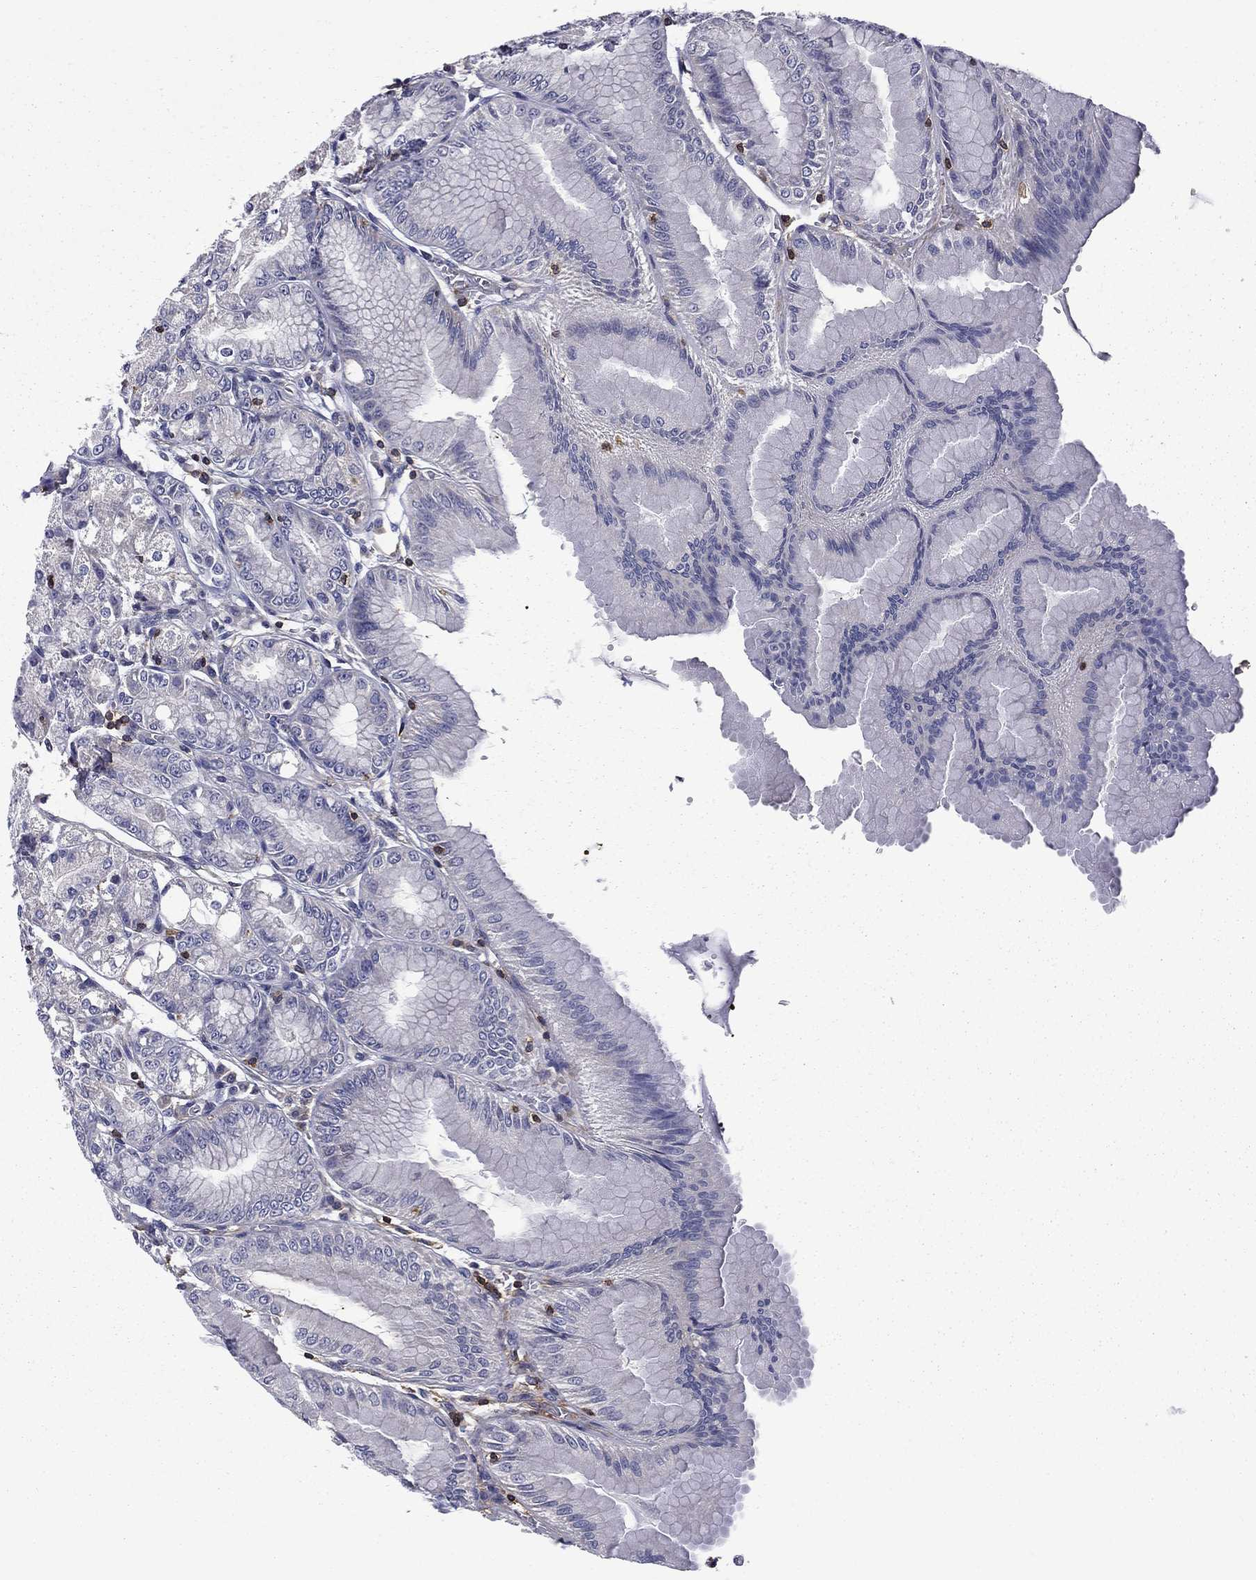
{"staining": {"intensity": "negative", "quantity": "none", "location": "none"}, "tissue": "stomach", "cell_type": "Glandular cells", "image_type": "normal", "snomed": [{"axis": "morphology", "description": "Normal tissue, NOS"}, {"axis": "topography", "description": "Stomach"}], "caption": "DAB (3,3'-diaminobenzidine) immunohistochemical staining of benign stomach shows no significant positivity in glandular cells. (Brightfield microscopy of DAB (3,3'-diaminobenzidine) immunohistochemistry at high magnification).", "gene": "ARHGAP45", "patient": {"sex": "male", "age": 71}}